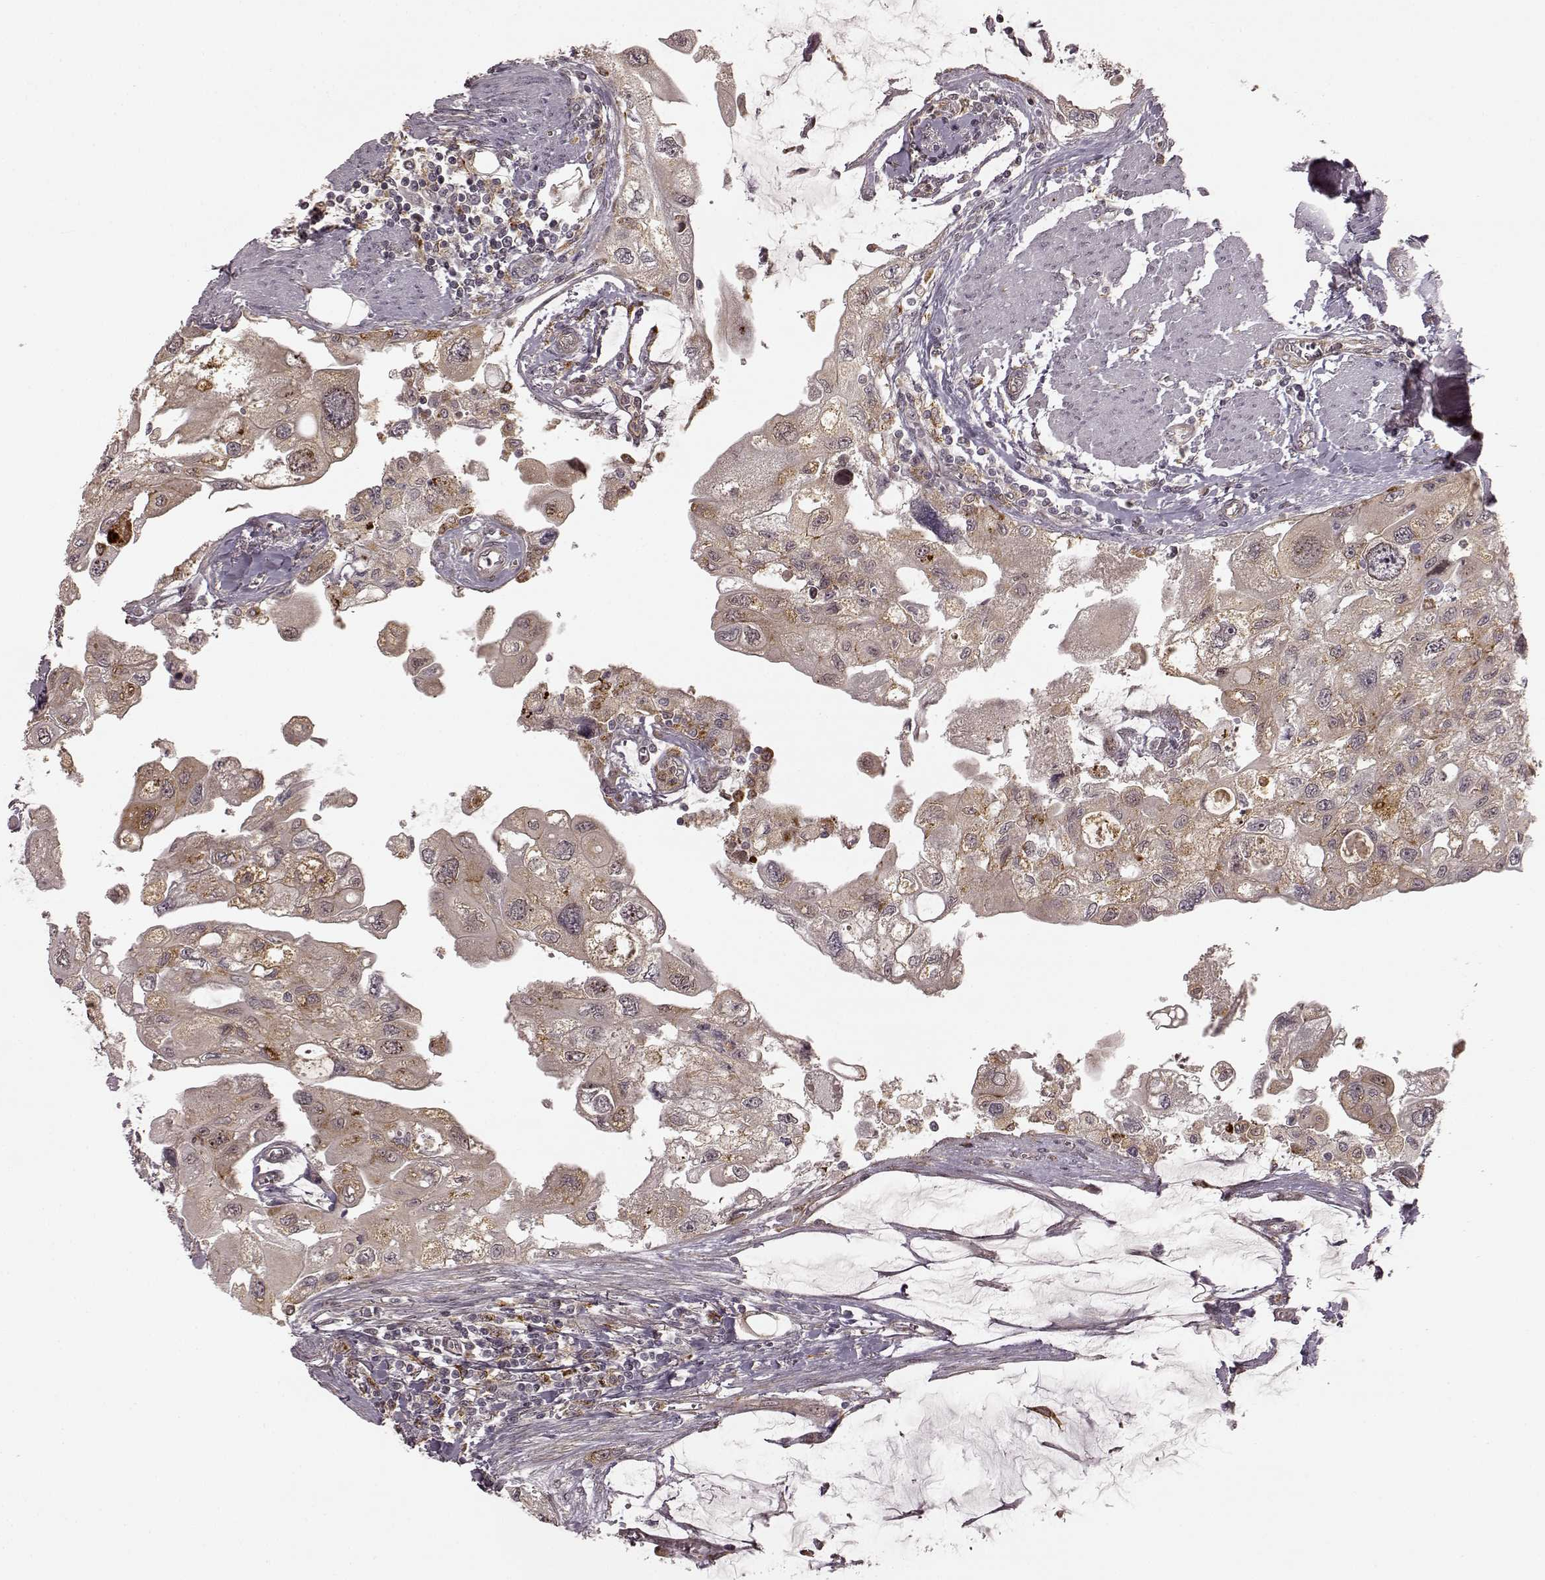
{"staining": {"intensity": "weak", "quantity": ">75%", "location": "cytoplasmic/membranous"}, "tissue": "urothelial cancer", "cell_type": "Tumor cells", "image_type": "cancer", "snomed": [{"axis": "morphology", "description": "Urothelial carcinoma, High grade"}, {"axis": "topography", "description": "Urinary bladder"}], "caption": "High-grade urothelial carcinoma tissue displays weak cytoplasmic/membranous staining in about >75% of tumor cells, visualized by immunohistochemistry.", "gene": "SLC12A9", "patient": {"sex": "male", "age": 59}}